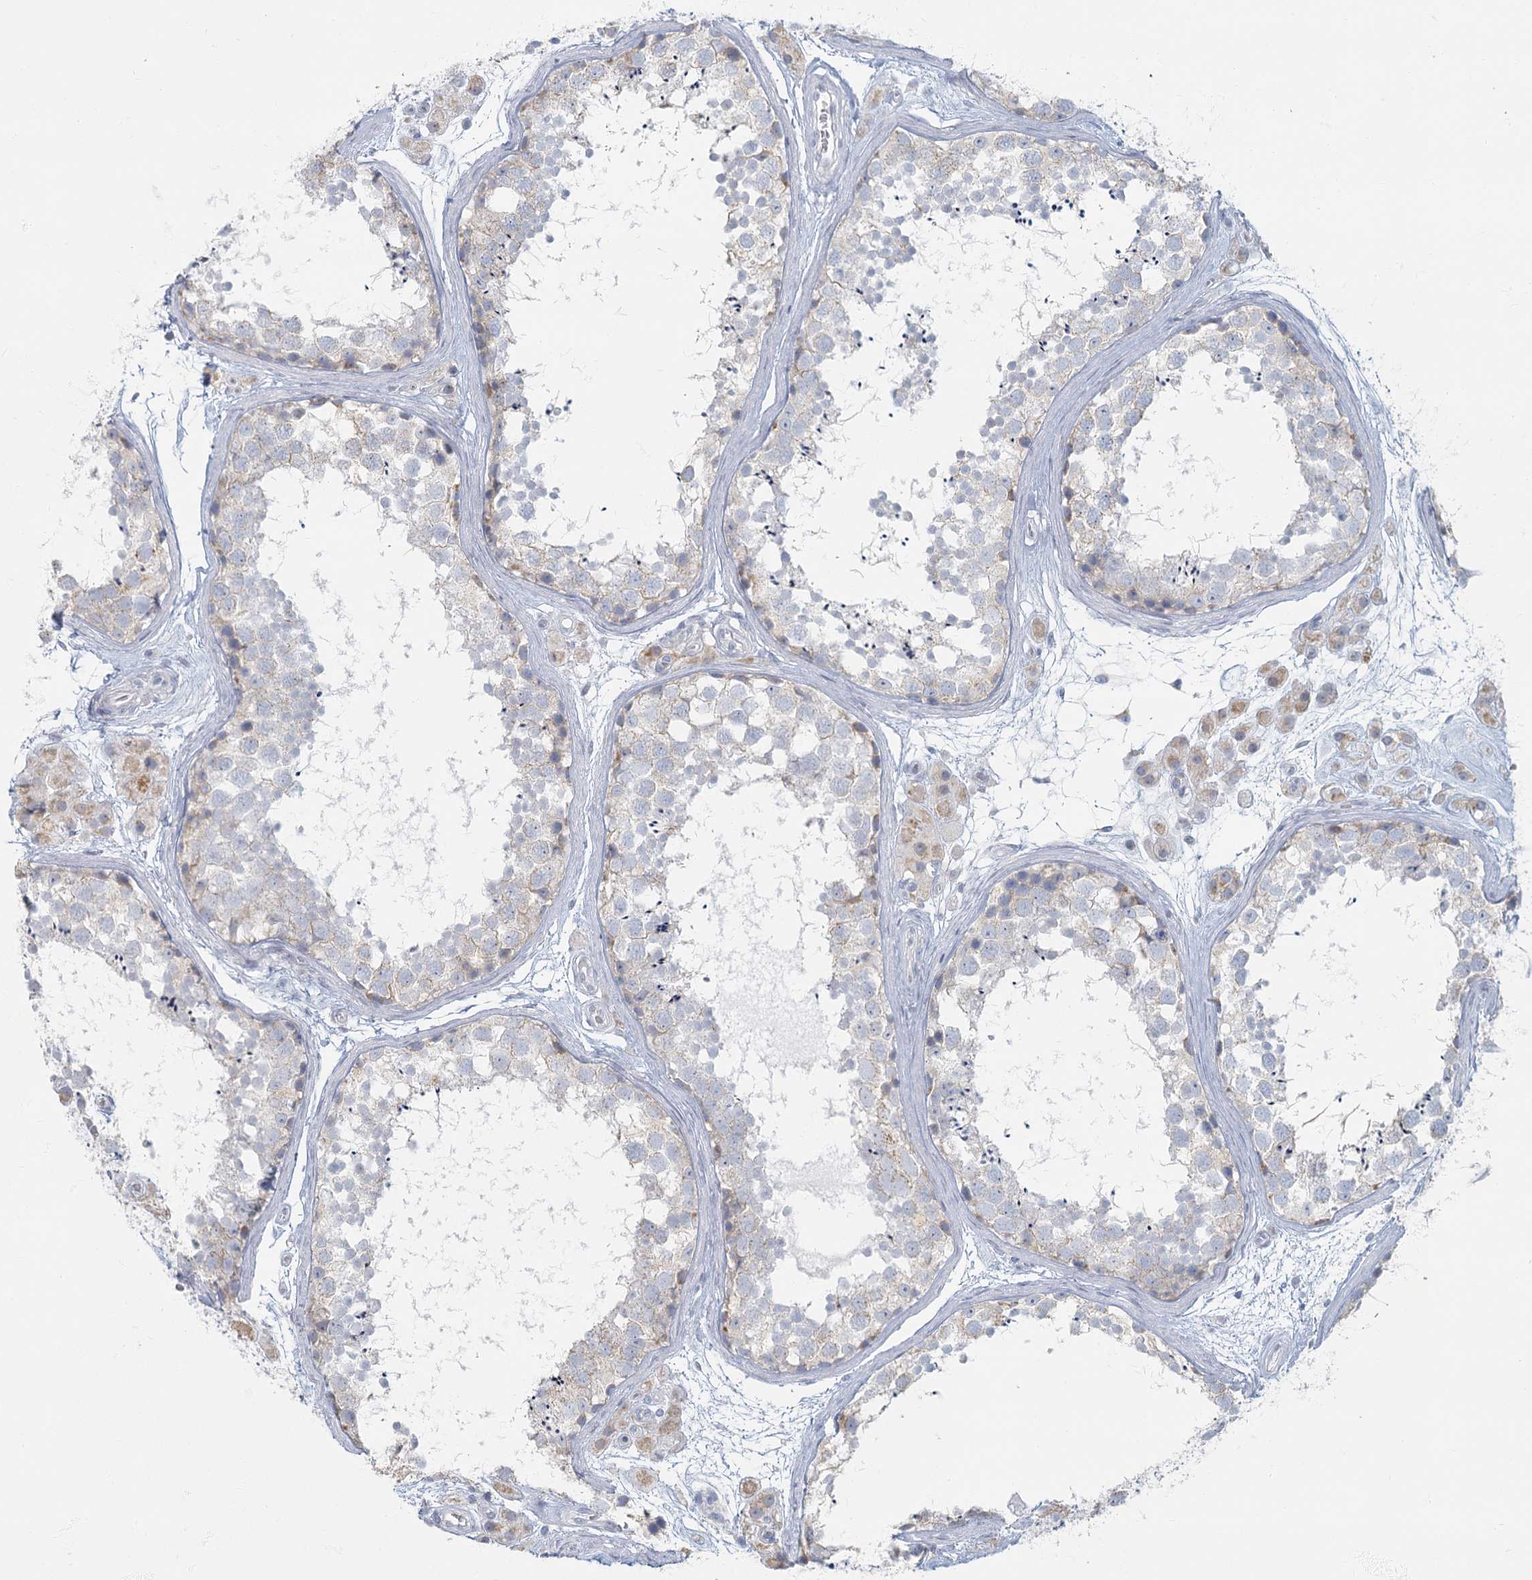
{"staining": {"intensity": "negative", "quantity": "none", "location": "none"}, "tissue": "testis", "cell_type": "Cells in seminiferous ducts", "image_type": "normal", "snomed": [{"axis": "morphology", "description": "Normal tissue, NOS"}, {"axis": "topography", "description": "Testis"}], "caption": "Histopathology image shows no protein positivity in cells in seminiferous ducts of benign testis. (IHC, brightfield microscopy, high magnification).", "gene": "FAM110C", "patient": {"sex": "male", "age": 56}}